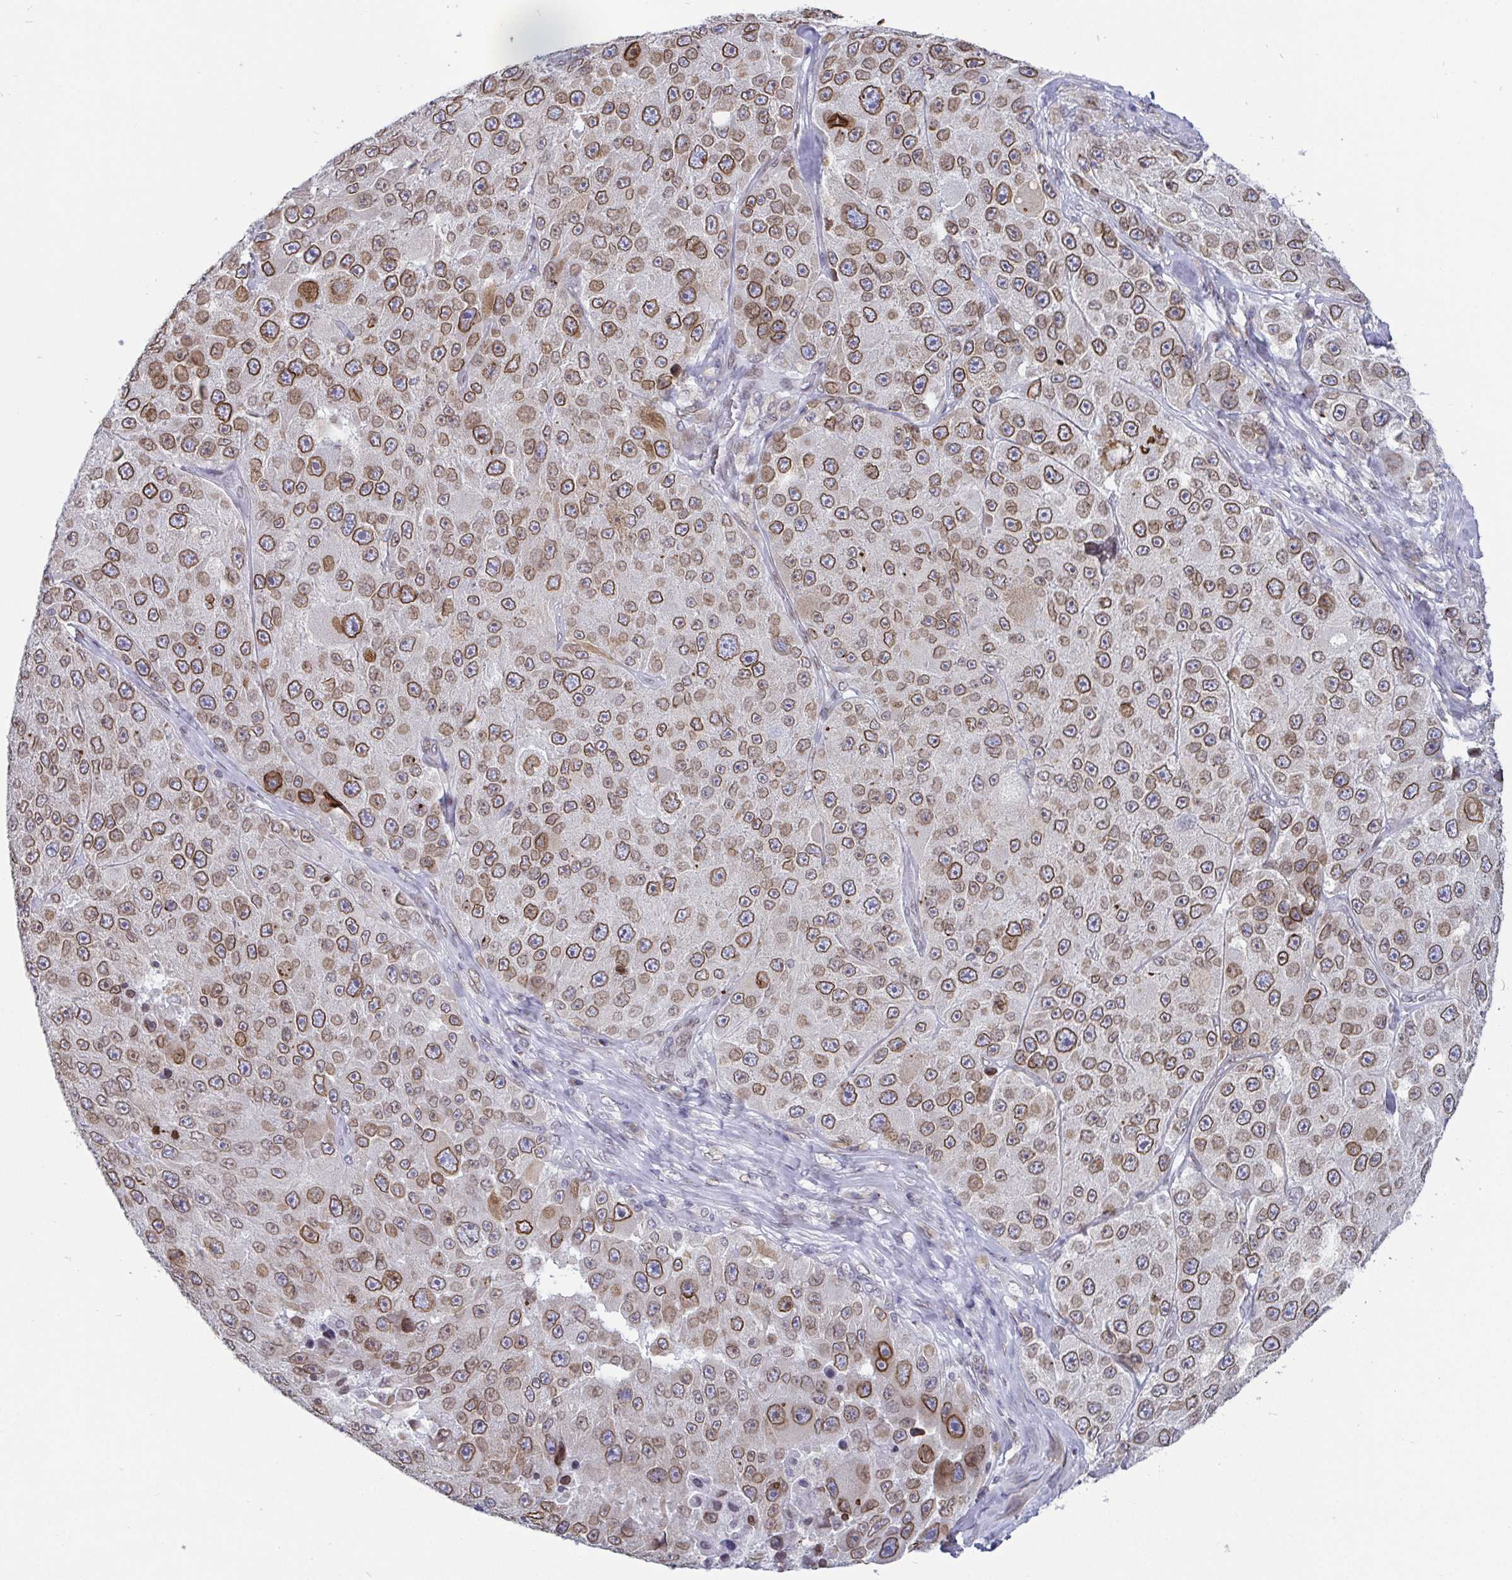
{"staining": {"intensity": "moderate", "quantity": ">75%", "location": "cytoplasmic/membranous,nuclear"}, "tissue": "melanoma", "cell_type": "Tumor cells", "image_type": "cancer", "snomed": [{"axis": "morphology", "description": "Malignant melanoma, Metastatic site"}, {"axis": "topography", "description": "Lymph node"}], "caption": "Melanoma stained with a brown dye exhibits moderate cytoplasmic/membranous and nuclear positive staining in approximately >75% of tumor cells.", "gene": "EMD", "patient": {"sex": "male", "age": 62}}